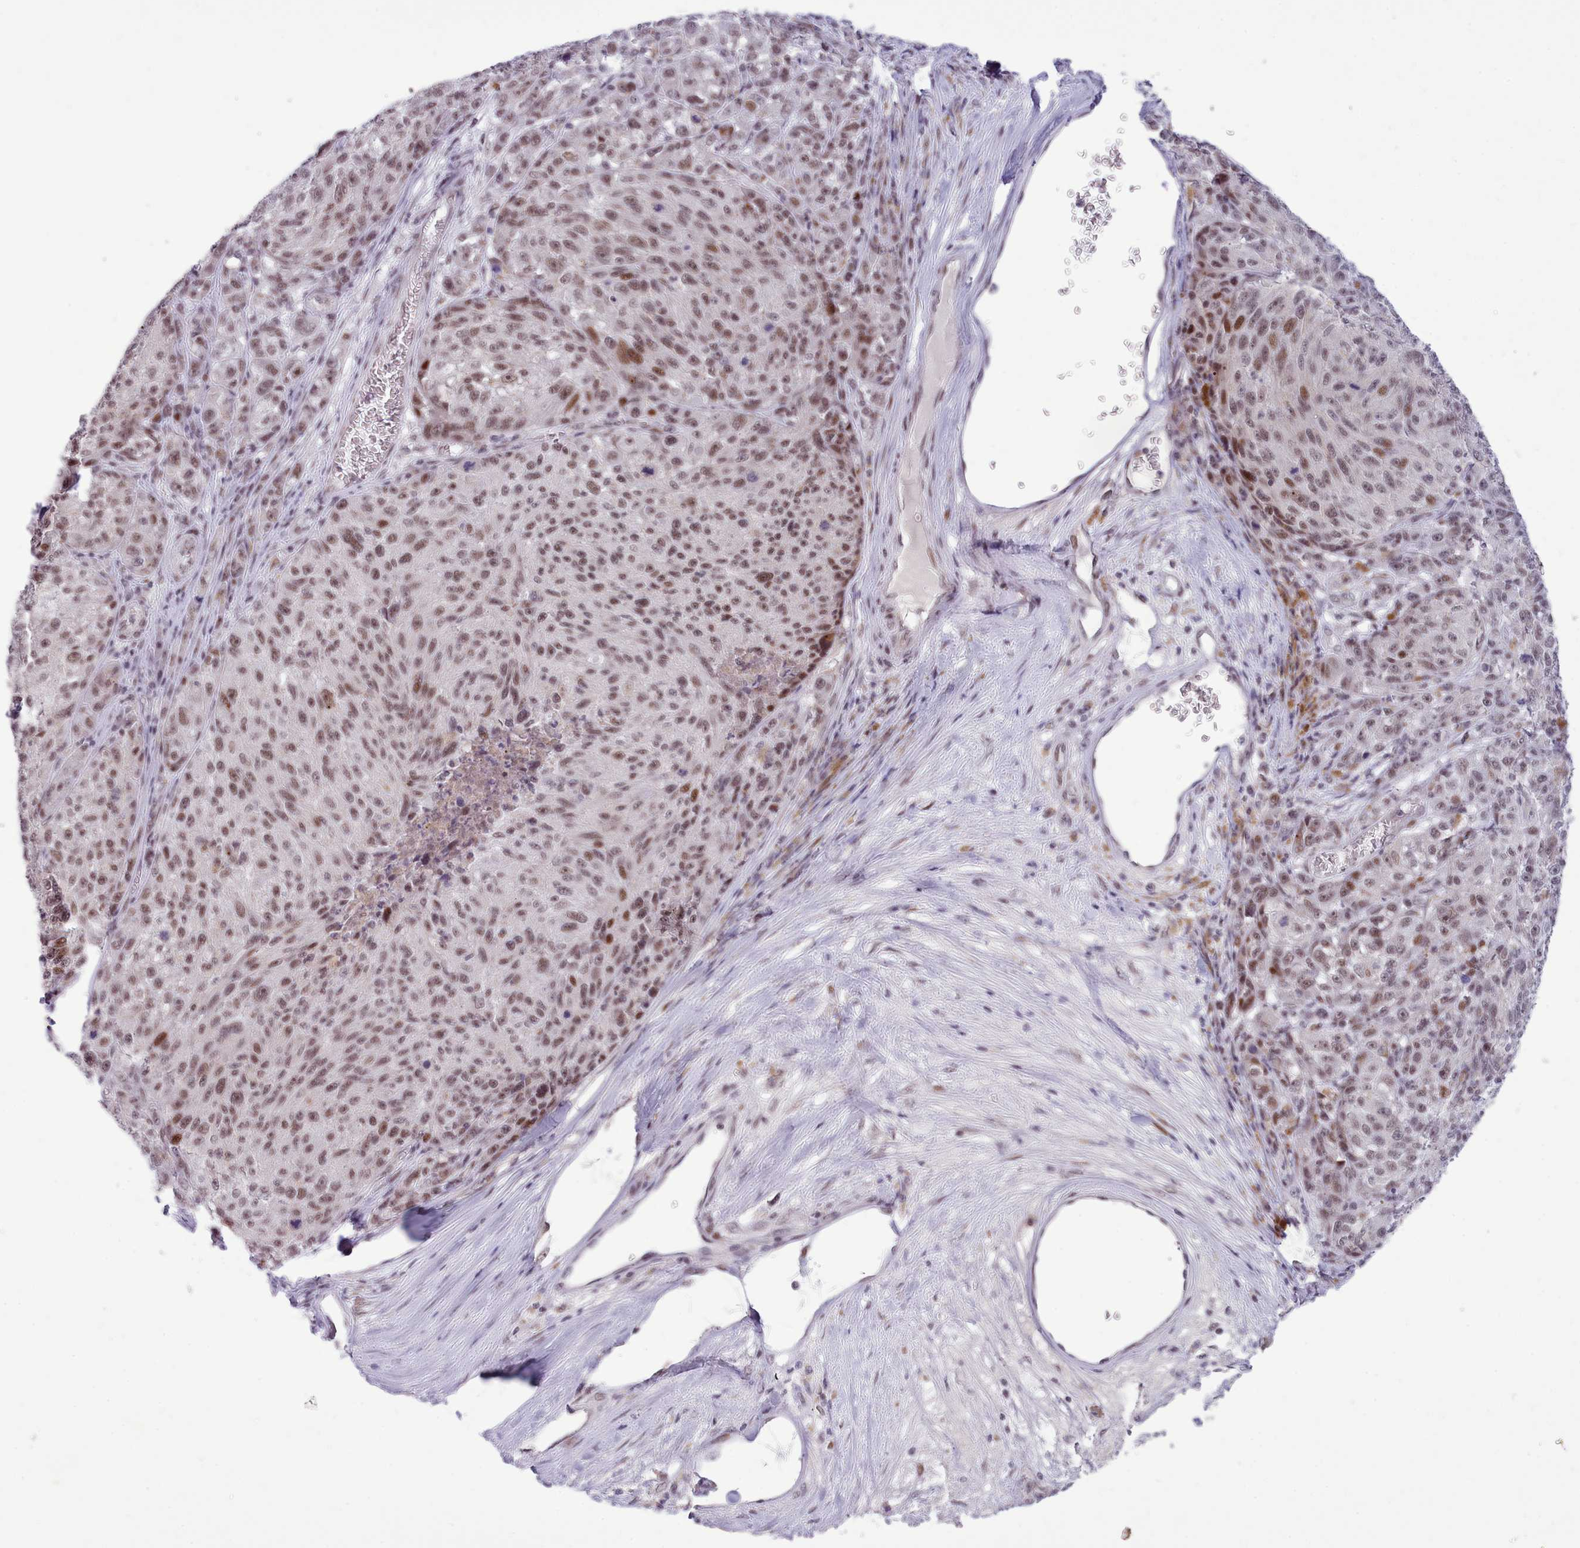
{"staining": {"intensity": "moderate", "quantity": "<25%", "location": "nuclear"}, "tissue": "melanoma", "cell_type": "Tumor cells", "image_type": "cancer", "snomed": [{"axis": "morphology", "description": "Malignant melanoma, NOS"}, {"axis": "topography", "description": "Skin"}], "caption": "A photomicrograph of human melanoma stained for a protein shows moderate nuclear brown staining in tumor cells. The staining was performed using DAB, with brown indicating positive protein expression. Nuclei are stained blue with hematoxylin.", "gene": "RFX1", "patient": {"sex": "male", "age": 53}}